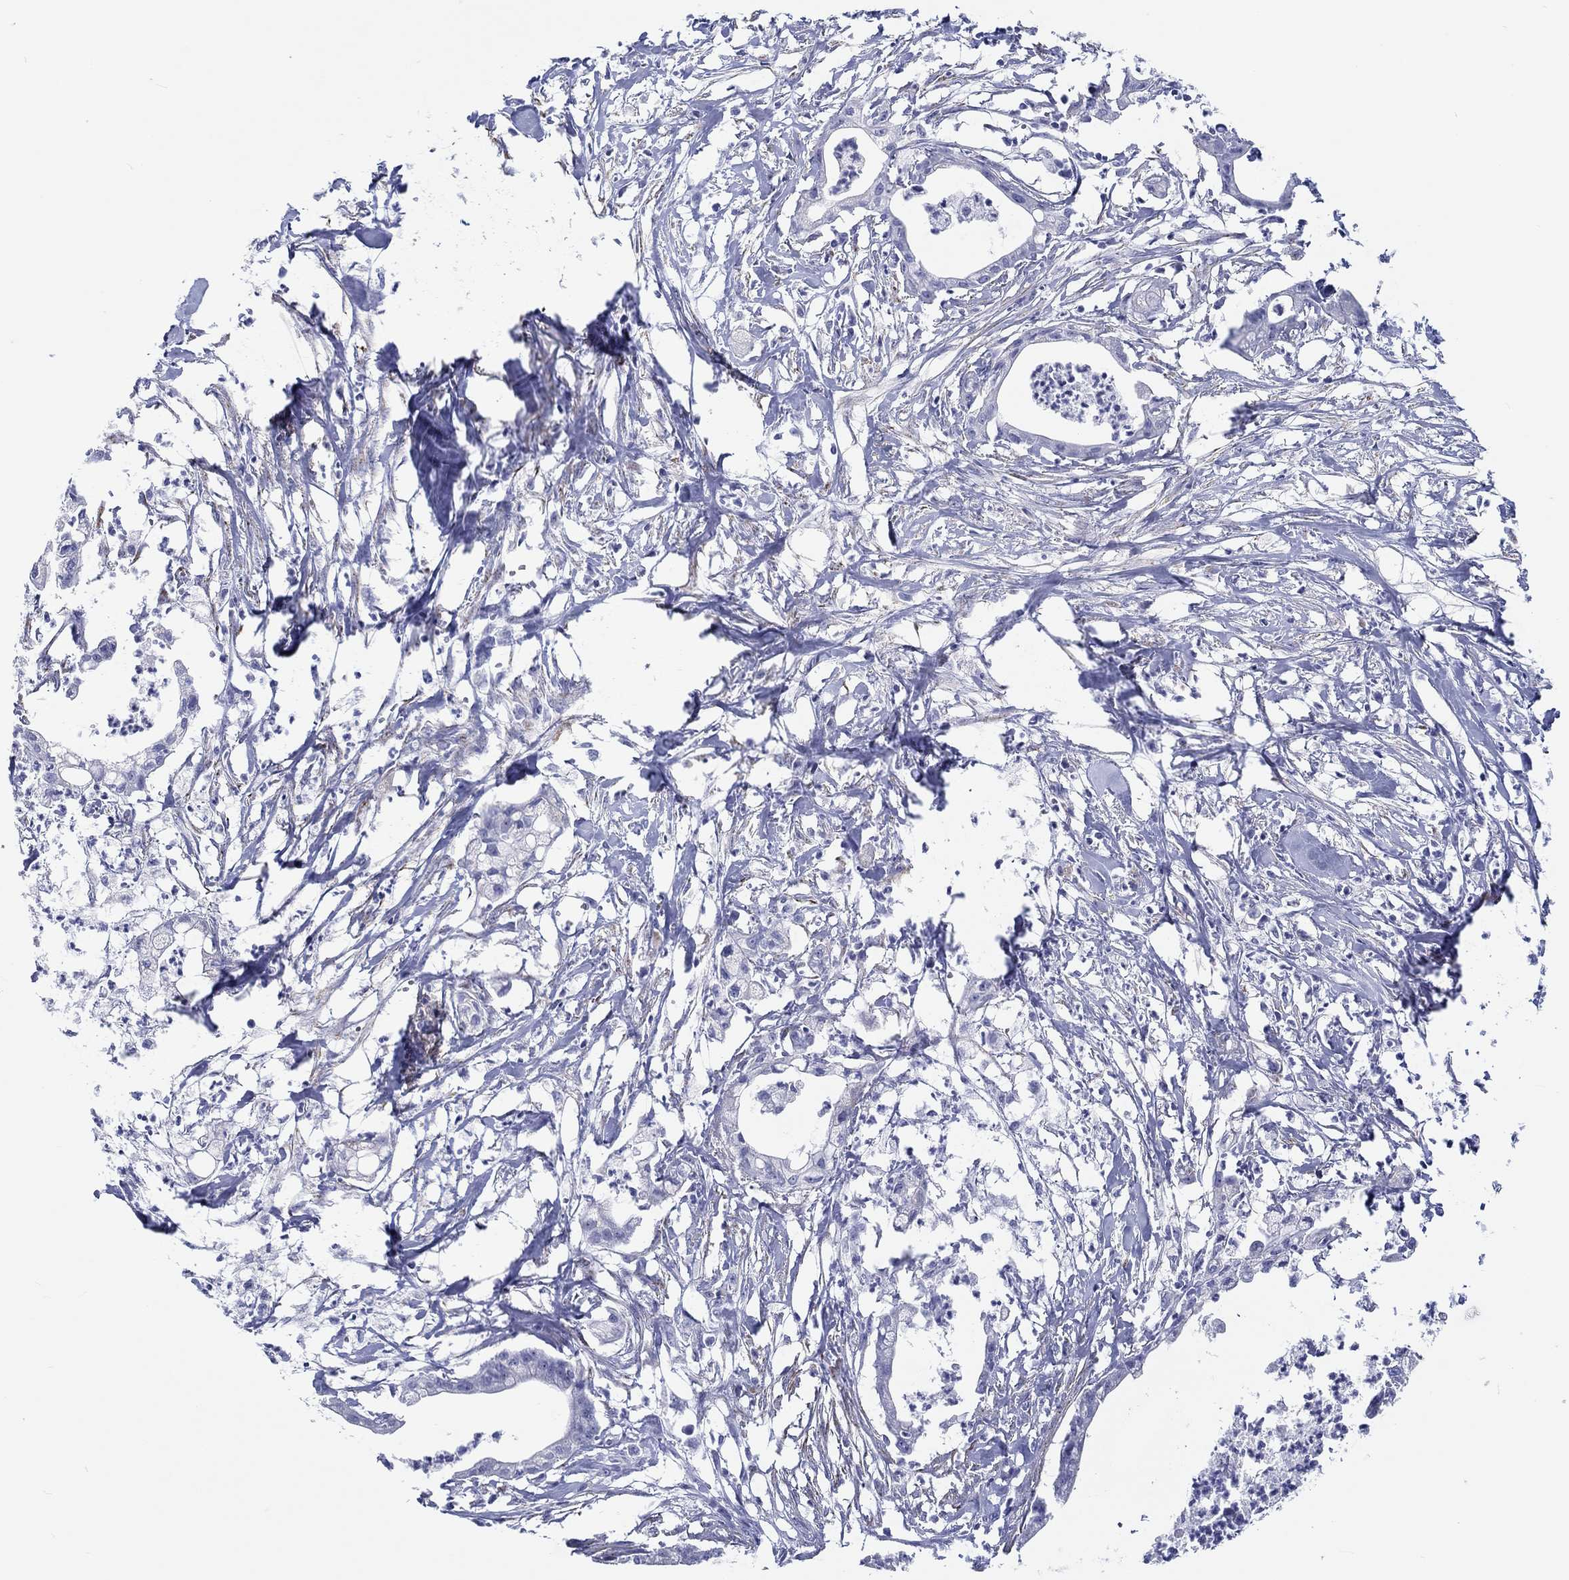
{"staining": {"intensity": "negative", "quantity": "none", "location": "none"}, "tissue": "pancreatic cancer", "cell_type": "Tumor cells", "image_type": "cancer", "snomed": [{"axis": "morphology", "description": "Normal tissue, NOS"}, {"axis": "morphology", "description": "Adenocarcinoma, NOS"}, {"axis": "topography", "description": "Pancreas"}], "caption": "There is no significant expression in tumor cells of adenocarcinoma (pancreatic). (DAB (3,3'-diaminobenzidine) IHC visualized using brightfield microscopy, high magnification).", "gene": "H1-1", "patient": {"sex": "female", "age": 58}}